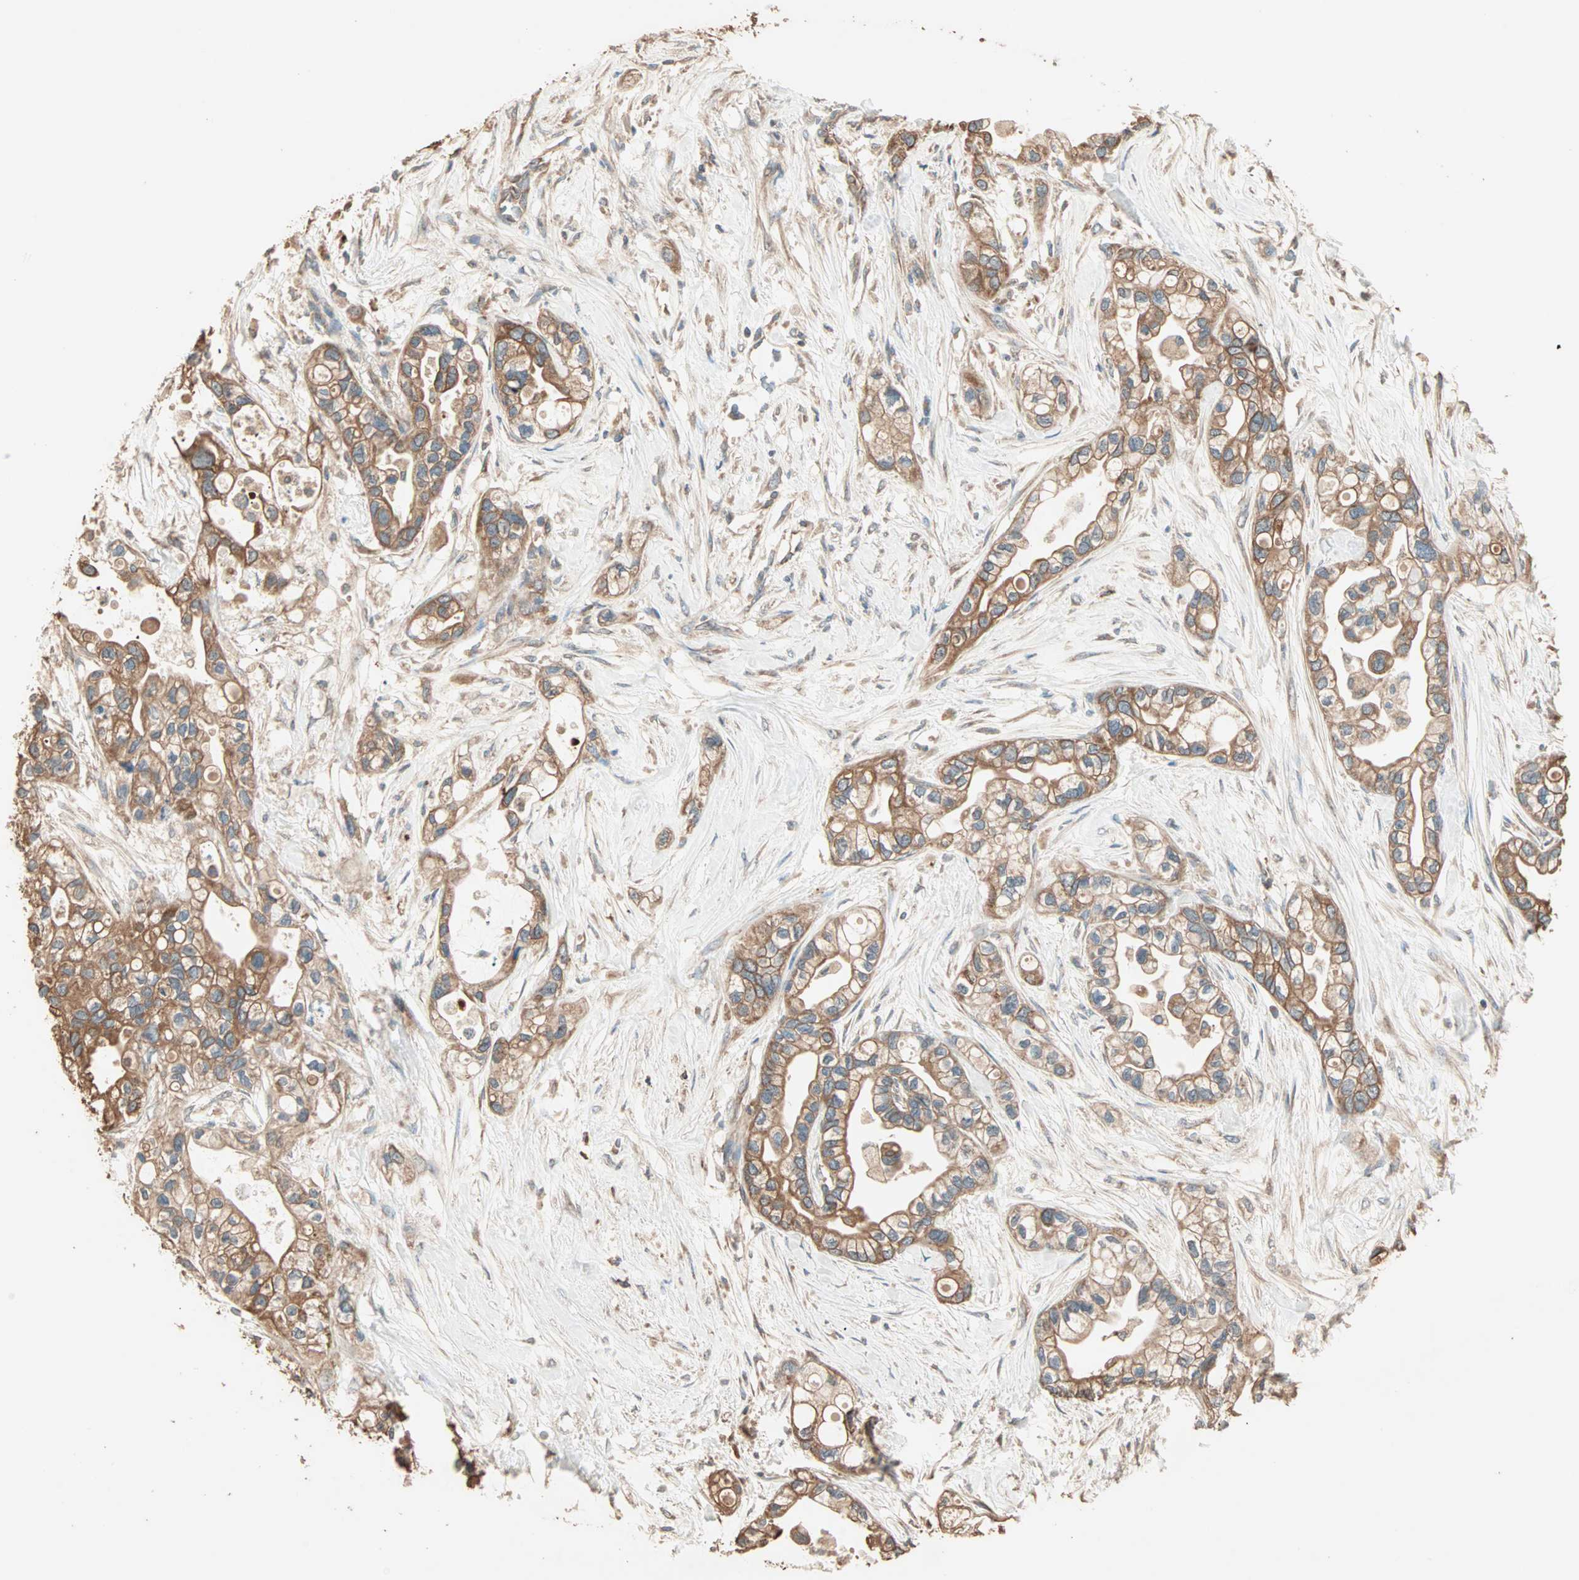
{"staining": {"intensity": "strong", "quantity": ">75%", "location": "cytoplasmic/membranous"}, "tissue": "pancreatic cancer", "cell_type": "Tumor cells", "image_type": "cancer", "snomed": [{"axis": "morphology", "description": "Adenocarcinoma, NOS"}, {"axis": "topography", "description": "Pancreas"}], "caption": "A micrograph of human pancreatic cancer (adenocarcinoma) stained for a protein shows strong cytoplasmic/membranous brown staining in tumor cells. Nuclei are stained in blue.", "gene": "EIF4G2", "patient": {"sex": "female", "age": 77}}